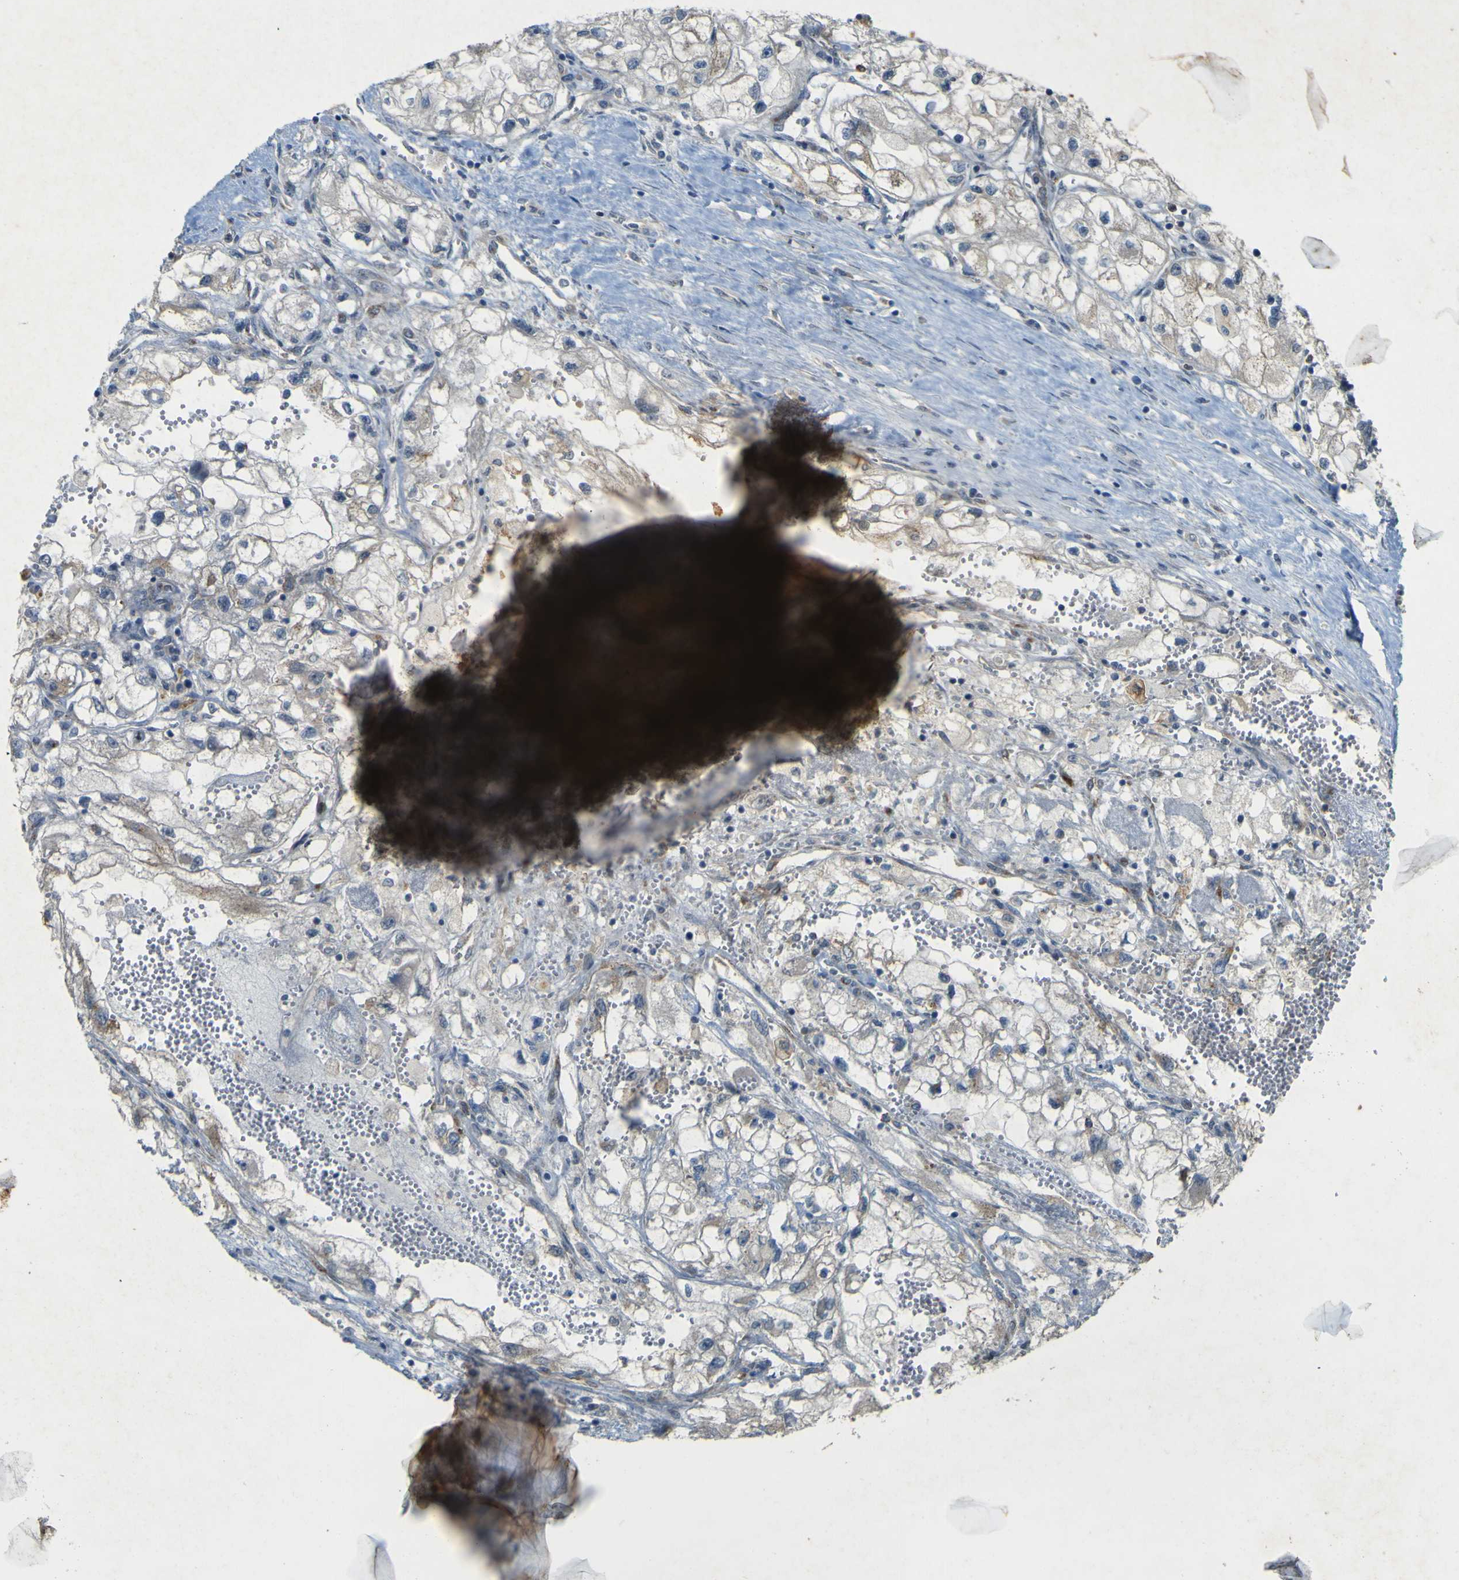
{"staining": {"intensity": "negative", "quantity": "none", "location": "none"}, "tissue": "renal cancer", "cell_type": "Tumor cells", "image_type": "cancer", "snomed": [{"axis": "morphology", "description": "Adenocarcinoma, NOS"}, {"axis": "topography", "description": "Kidney"}], "caption": "High magnification brightfield microscopy of renal adenocarcinoma stained with DAB (brown) and counterstained with hematoxylin (blue): tumor cells show no significant expression.", "gene": "IGF2R", "patient": {"sex": "female", "age": 70}}